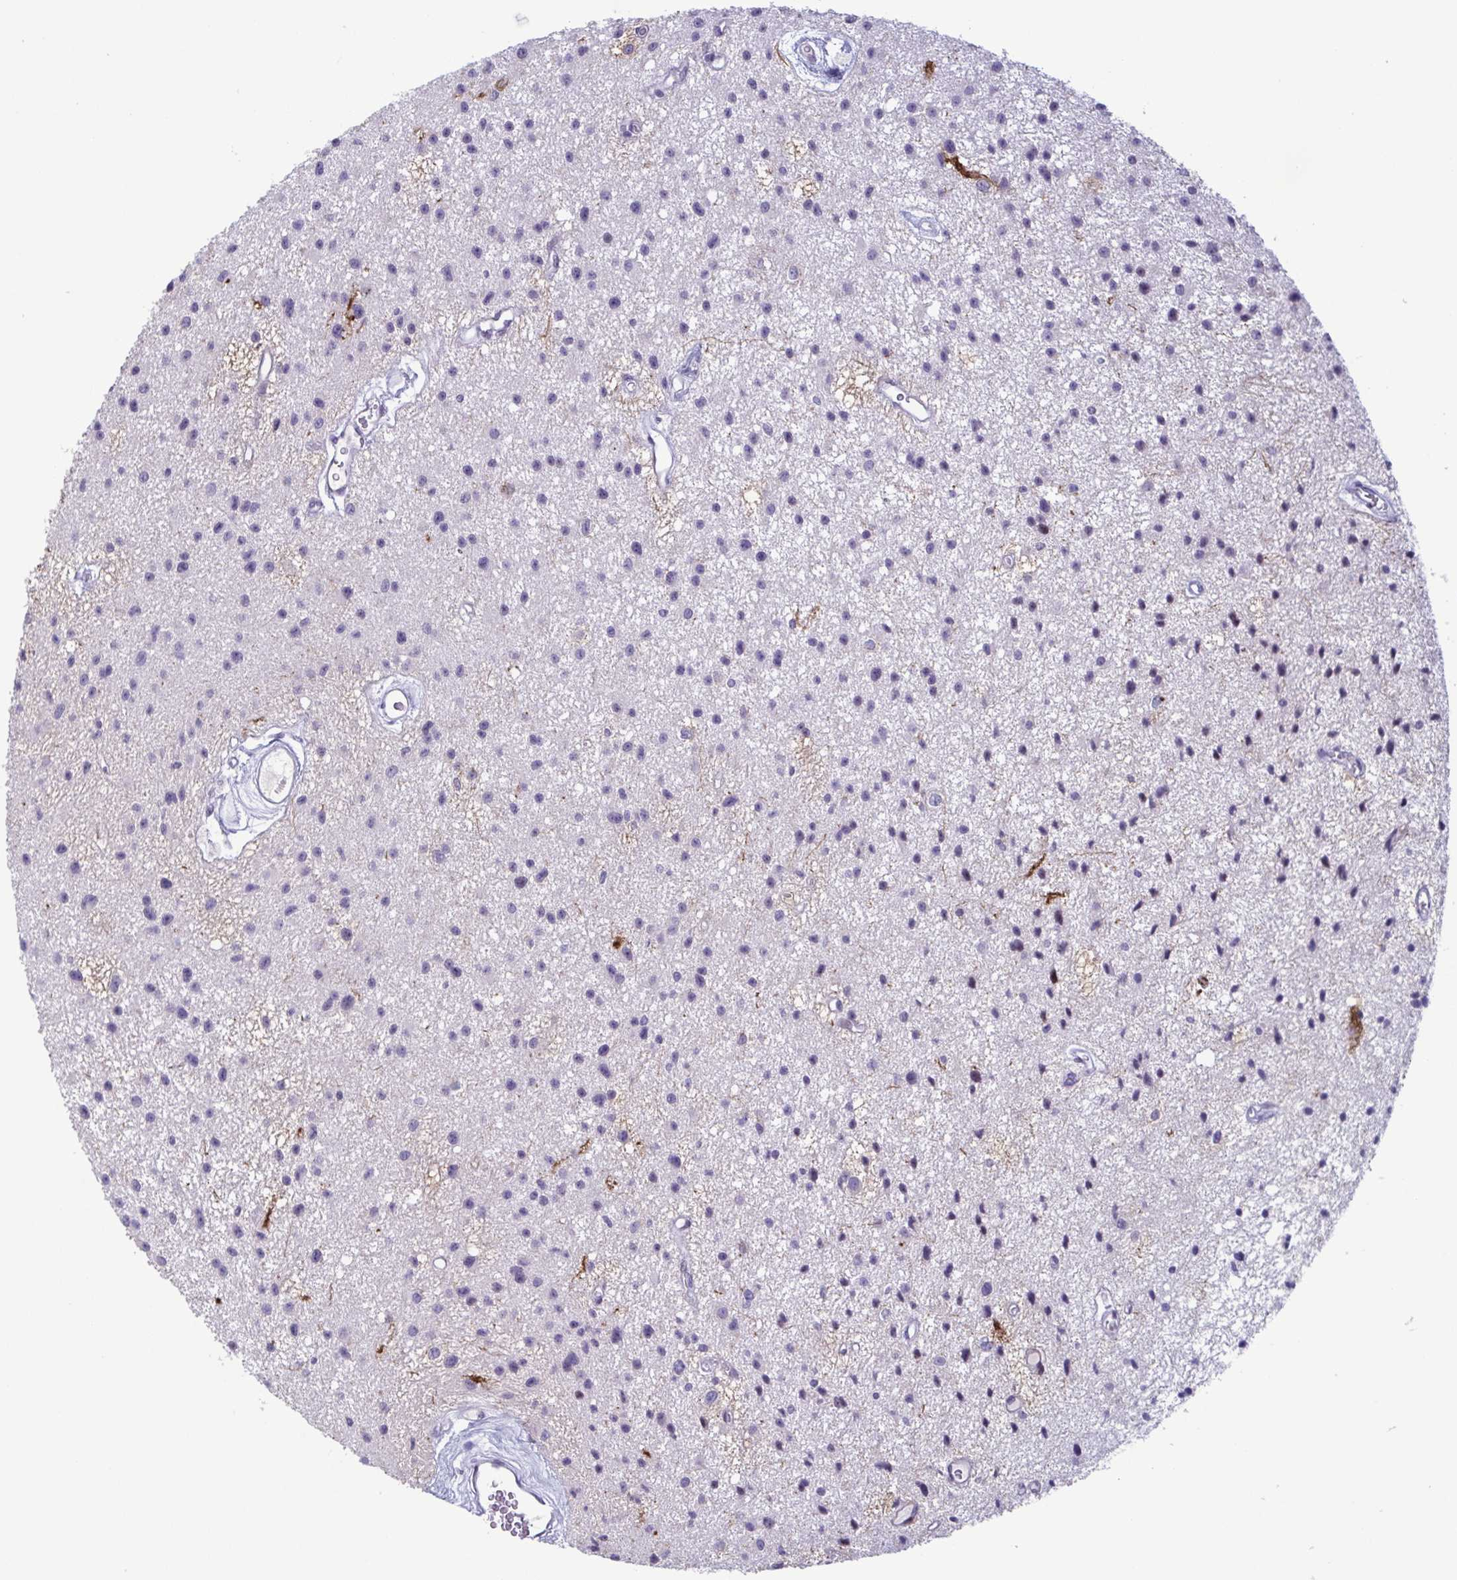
{"staining": {"intensity": "negative", "quantity": "none", "location": "none"}, "tissue": "glioma", "cell_type": "Tumor cells", "image_type": "cancer", "snomed": [{"axis": "morphology", "description": "Glioma, malignant, Low grade"}, {"axis": "topography", "description": "Brain"}], "caption": "DAB immunohistochemical staining of glioma displays no significant staining in tumor cells.", "gene": "IRF1", "patient": {"sex": "male", "age": 43}}